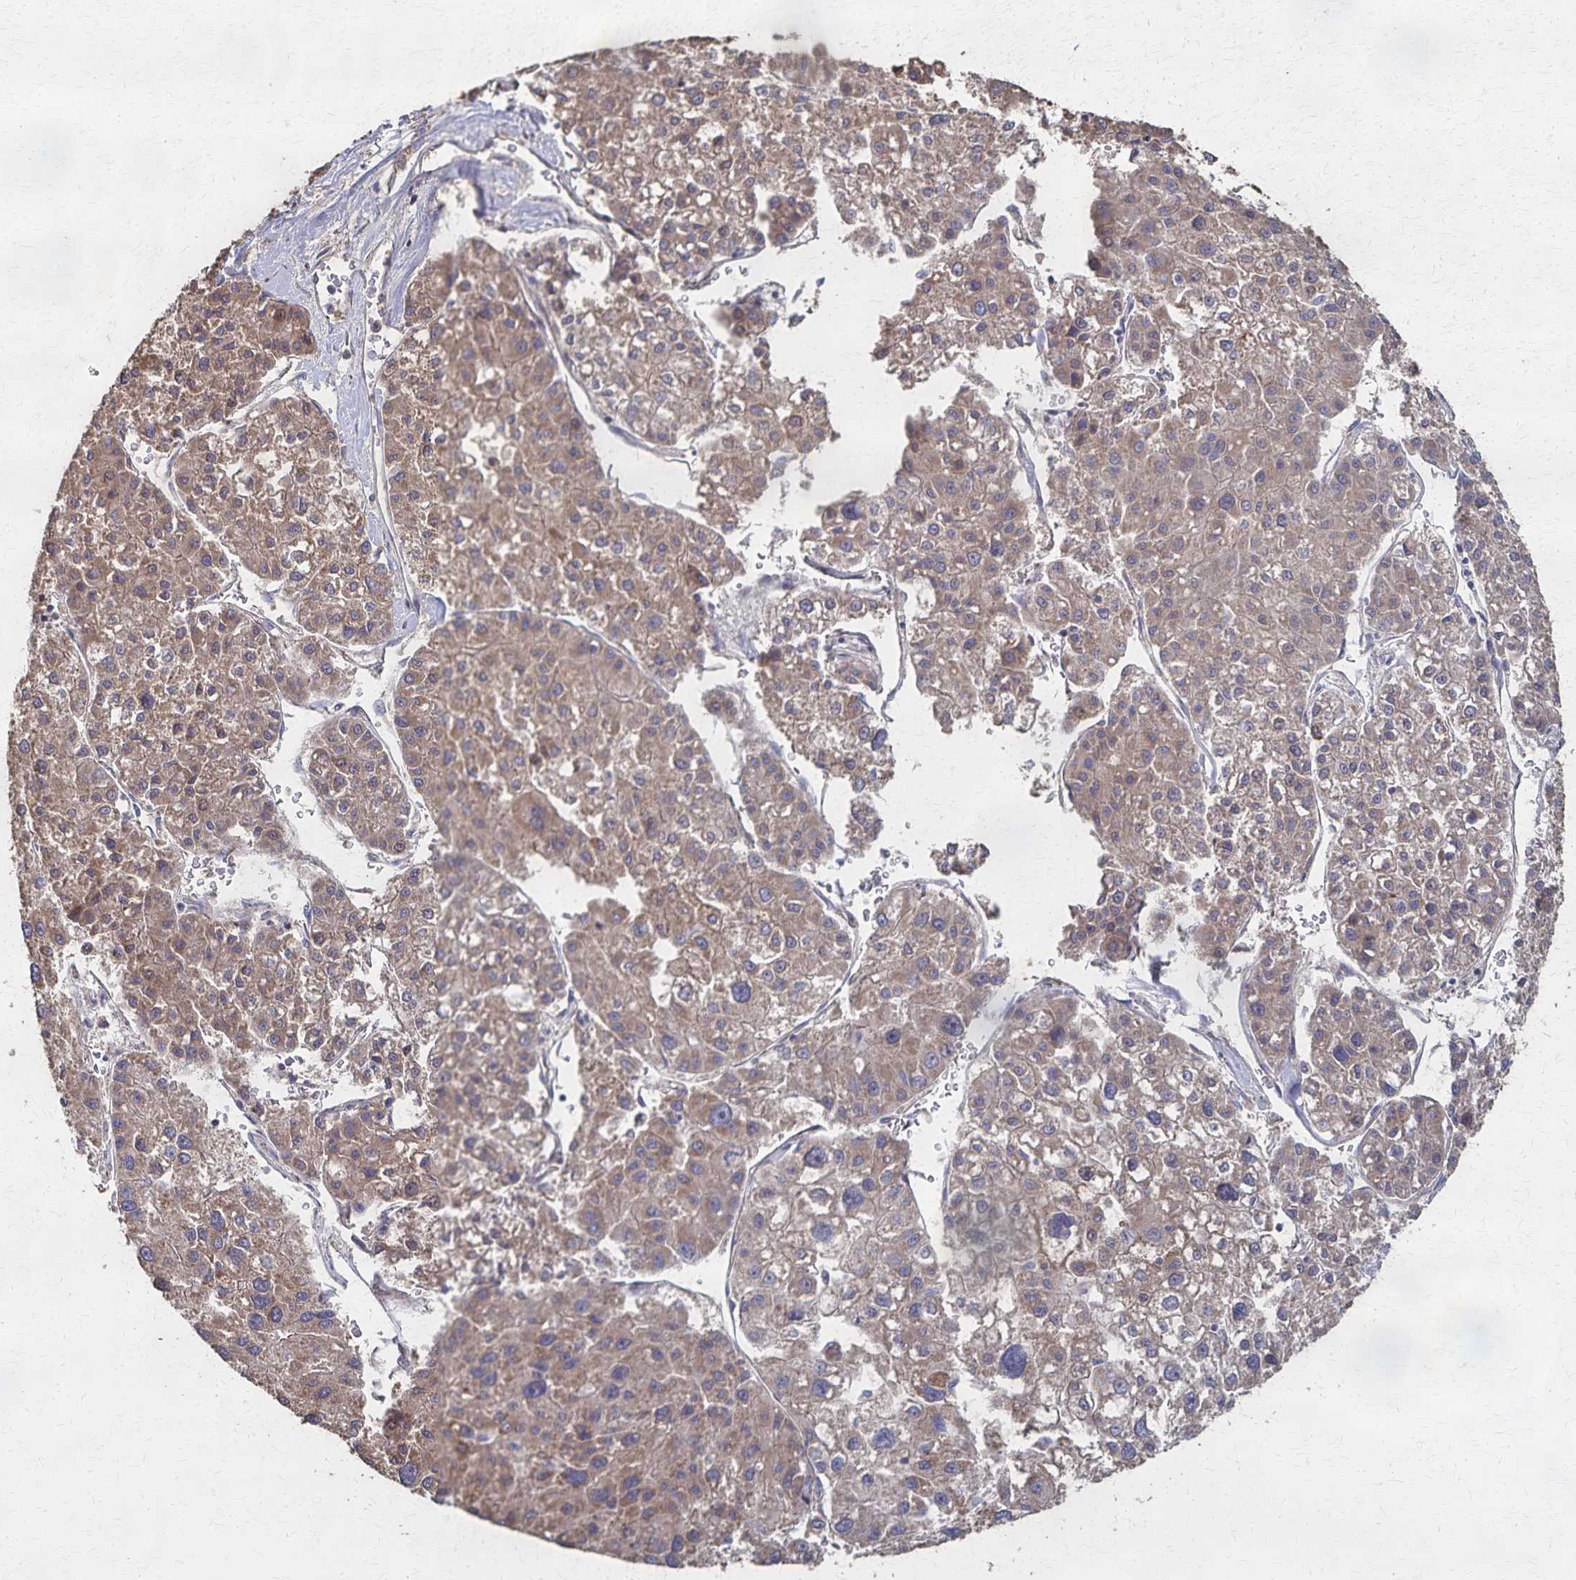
{"staining": {"intensity": "moderate", "quantity": ">75%", "location": "cytoplasmic/membranous"}, "tissue": "liver cancer", "cell_type": "Tumor cells", "image_type": "cancer", "snomed": [{"axis": "morphology", "description": "Carcinoma, Hepatocellular, NOS"}, {"axis": "topography", "description": "Liver"}], "caption": "A histopathology image of human liver hepatocellular carcinoma stained for a protein reveals moderate cytoplasmic/membranous brown staining in tumor cells.", "gene": "PGAP2", "patient": {"sex": "male", "age": 73}}